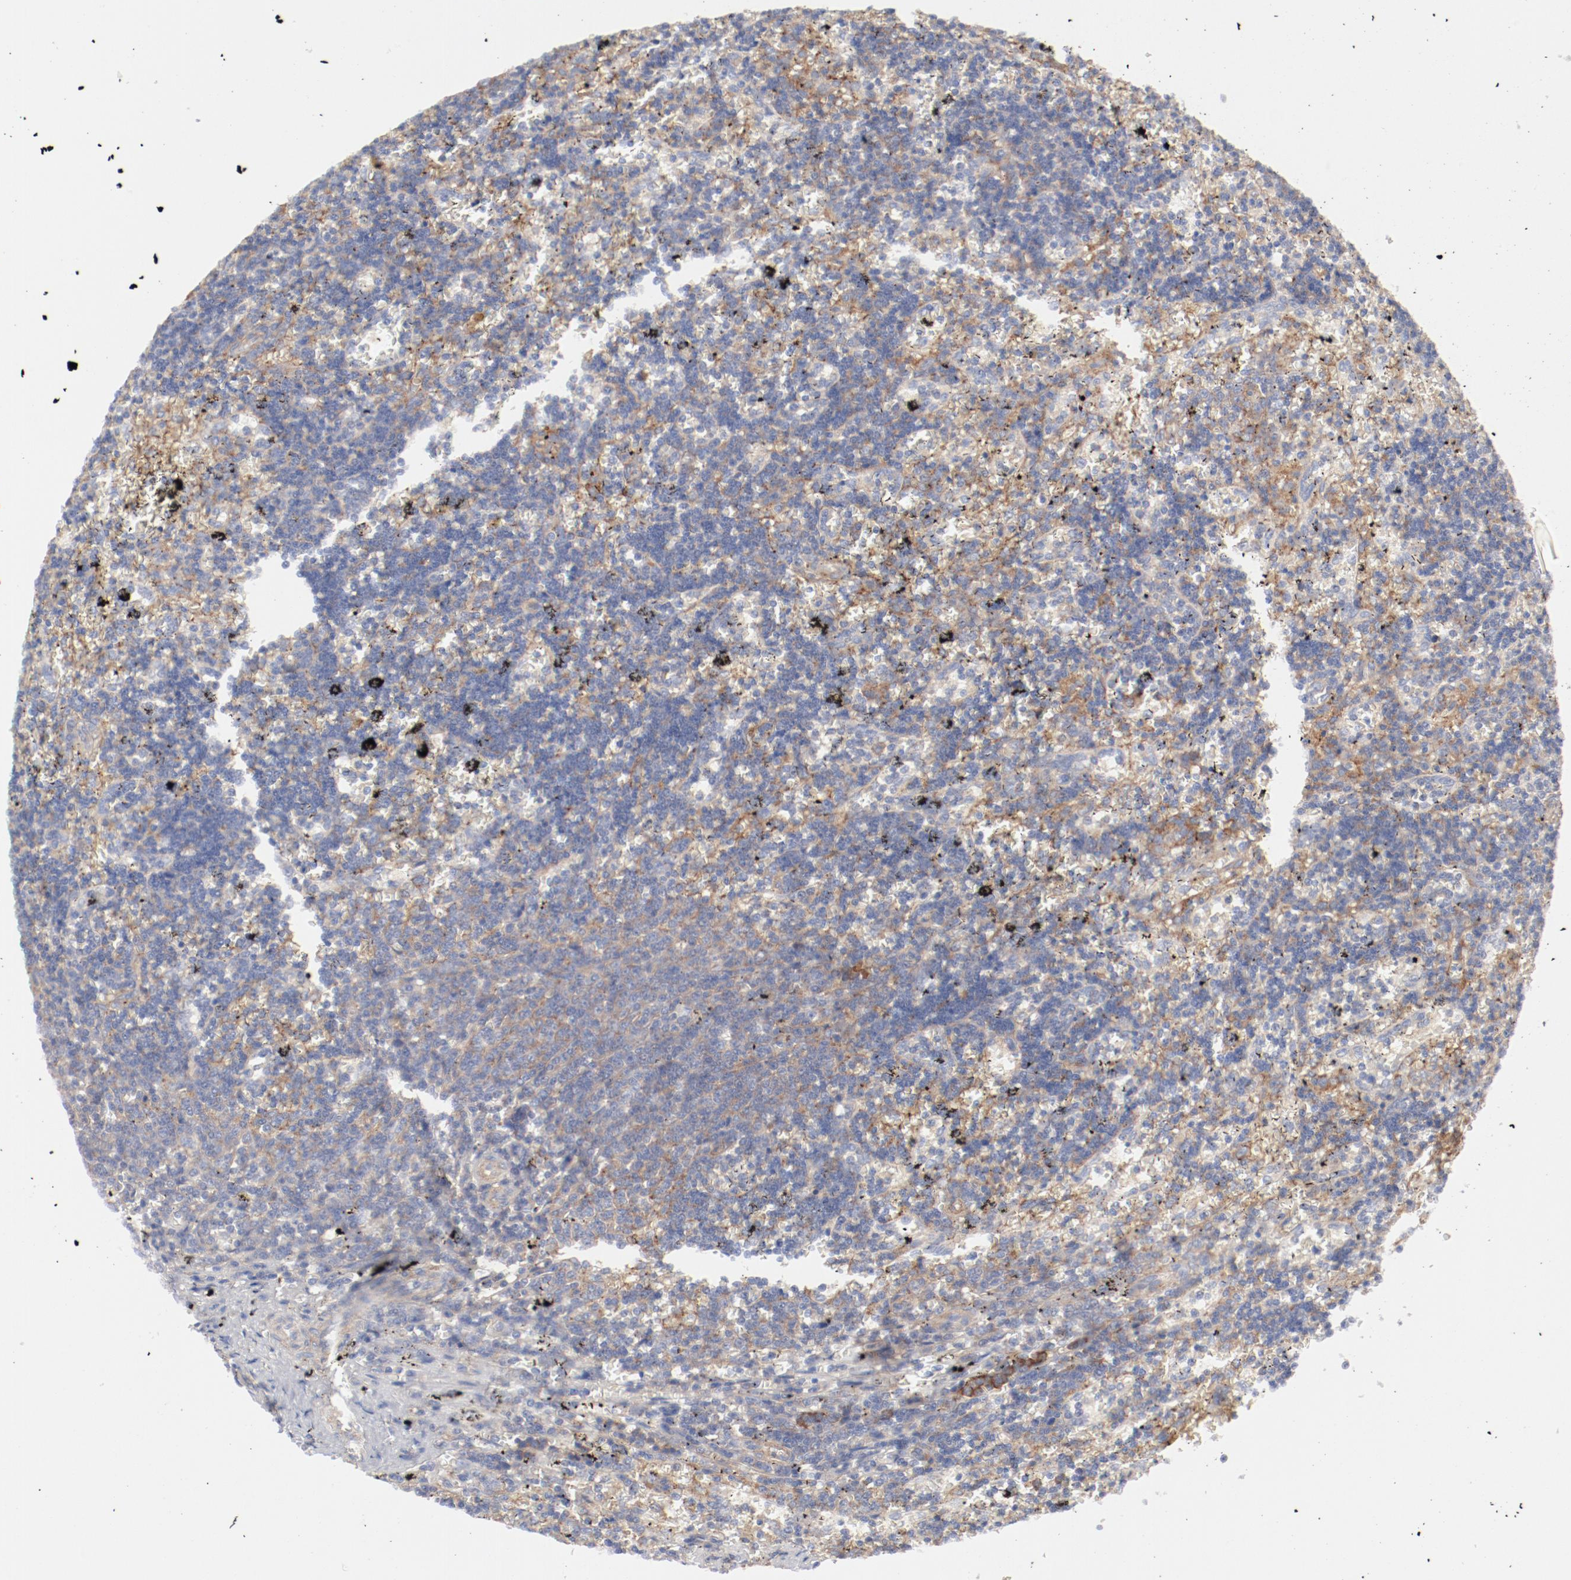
{"staining": {"intensity": "moderate", "quantity": "25%-75%", "location": "cytoplasmic/membranous"}, "tissue": "lymphoma", "cell_type": "Tumor cells", "image_type": "cancer", "snomed": [{"axis": "morphology", "description": "Malignant lymphoma, non-Hodgkin's type, Low grade"}, {"axis": "topography", "description": "Spleen"}], "caption": "Protein staining by immunohistochemistry (IHC) demonstrates moderate cytoplasmic/membranous positivity in about 25%-75% of tumor cells in malignant lymphoma, non-Hodgkin's type (low-grade).", "gene": "AP2A1", "patient": {"sex": "male", "age": 60}}